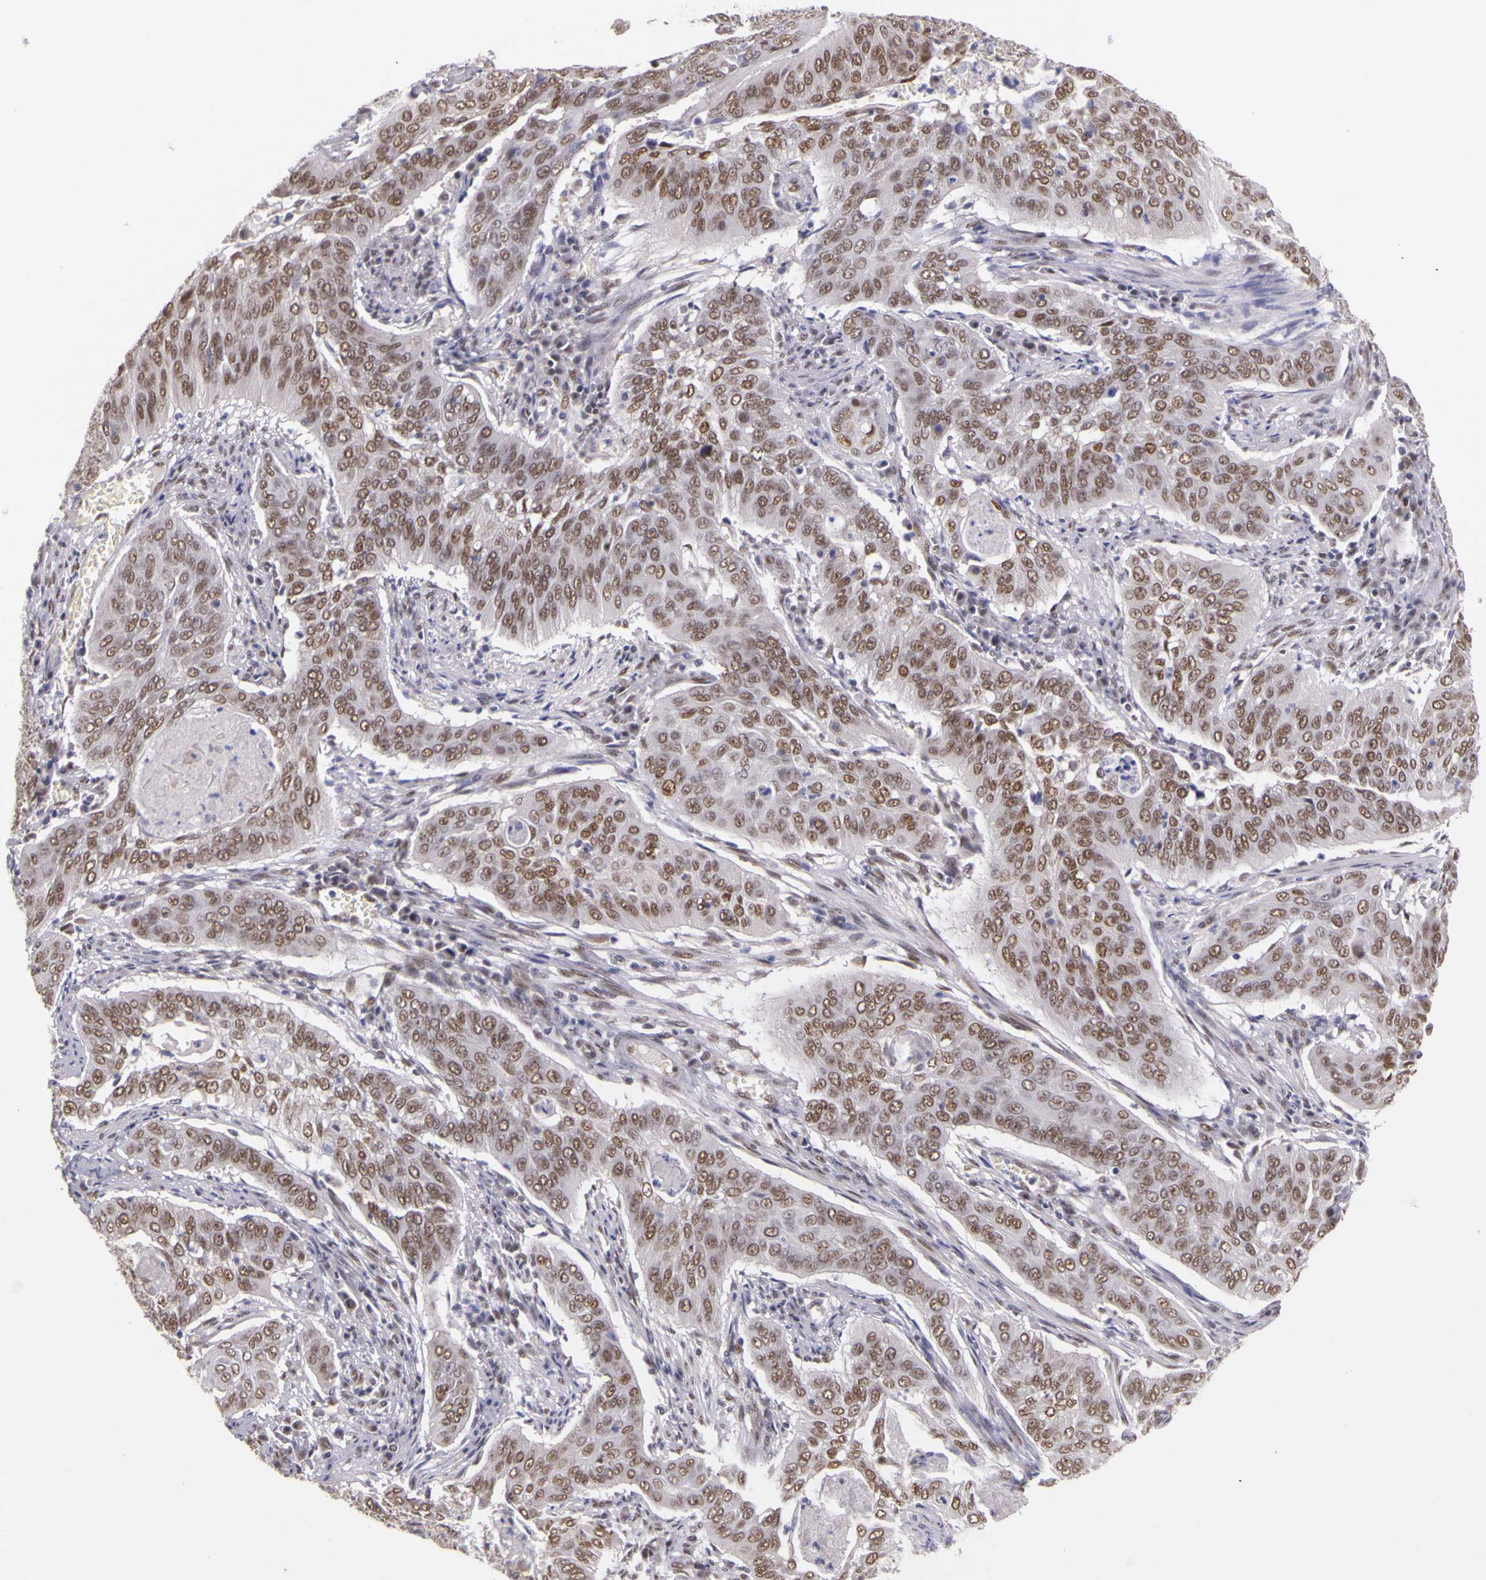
{"staining": {"intensity": "weak", "quantity": ">75%", "location": "nuclear"}, "tissue": "cervical cancer", "cell_type": "Tumor cells", "image_type": "cancer", "snomed": [{"axis": "morphology", "description": "Squamous cell carcinoma, NOS"}, {"axis": "topography", "description": "Cervix"}], "caption": "Immunohistochemistry histopathology image of neoplastic tissue: human cervical cancer (squamous cell carcinoma) stained using IHC reveals low levels of weak protein expression localized specifically in the nuclear of tumor cells, appearing as a nuclear brown color.", "gene": "WDR13", "patient": {"sex": "female", "age": 39}}